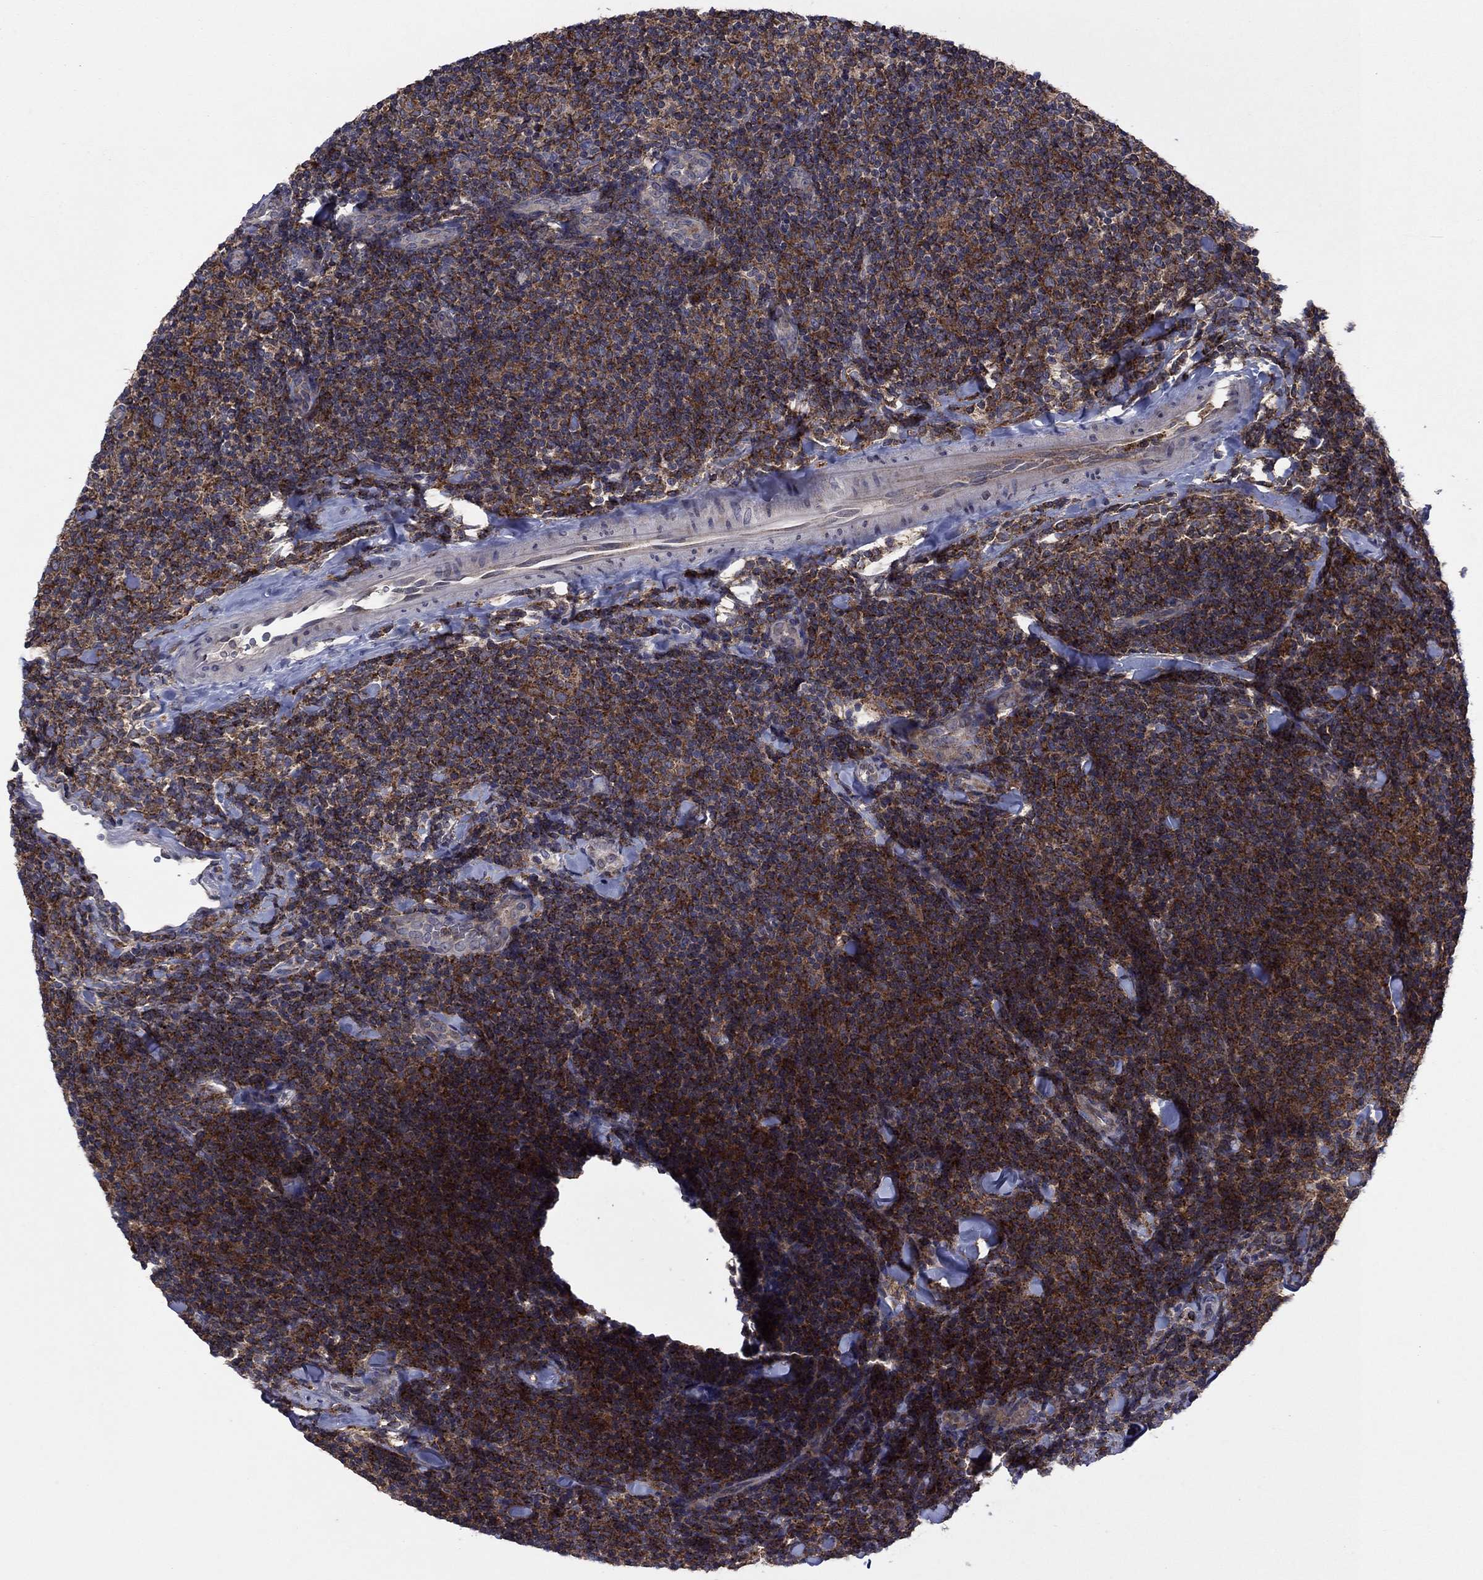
{"staining": {"intensity": "strong", "quantity": ">75%", "location": "cytoplasmic/membranous"}, "tissue": "lymphoma", "cell_type": "Tumor cells", "image_type": "cancer", "snomed": [{"axis": "morphology", "description": "Malignant lymphoma, non-Hodgkin's type, Low grade"}, {"axis": "topography", "description": "Lymph node"}], "caption": "DAB immunohistochemical staining of lymphoma shows strong cytoplasmic/membranous protein positivity in approximately >75% of tumor cells. (DAB IHC with brightfield microscopy, high magnification).", "gene": "MEA1", "patient": {"sex": "female", "age": 56}}